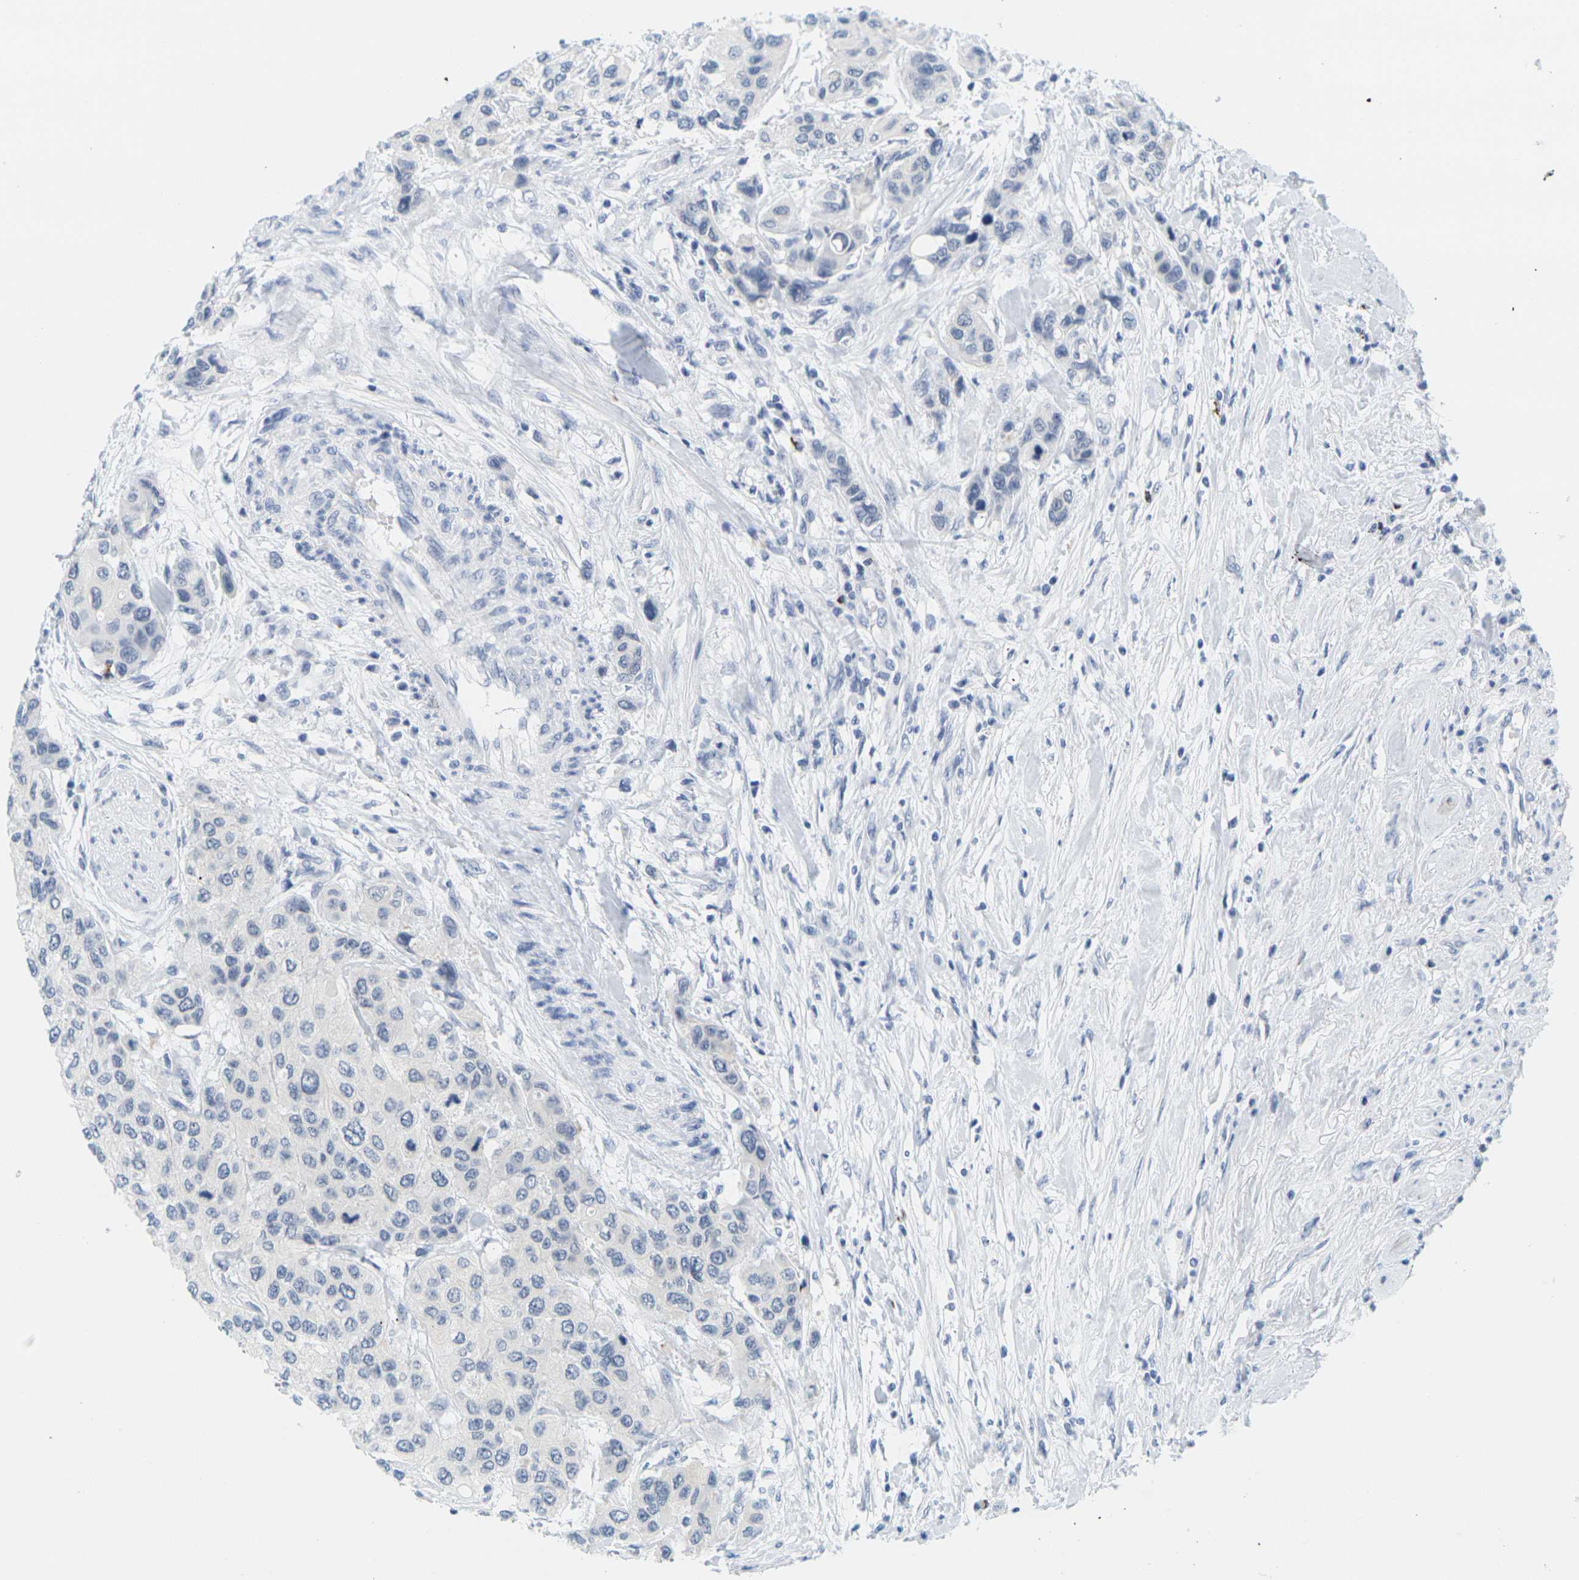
{"staining": {"intensity": "negative", "quantity": "none", "location": "none"}, "tissue": "urothelial cancer", "cell_type": "Tumor cells", "image_type": "cancer", "snomed": [{"axis": "morphology", "description": "Urothelial carcinoma, High grade"}, {"axis": "topography", "description": "Urinary bladder"}], "caption": "Human urothelial cancer stained for a protein using immunohistochemistry demonstrates no staining in tumor cells.", "gene": "HLA-DOB", "patient": {"sex": "female", "age": 56}}